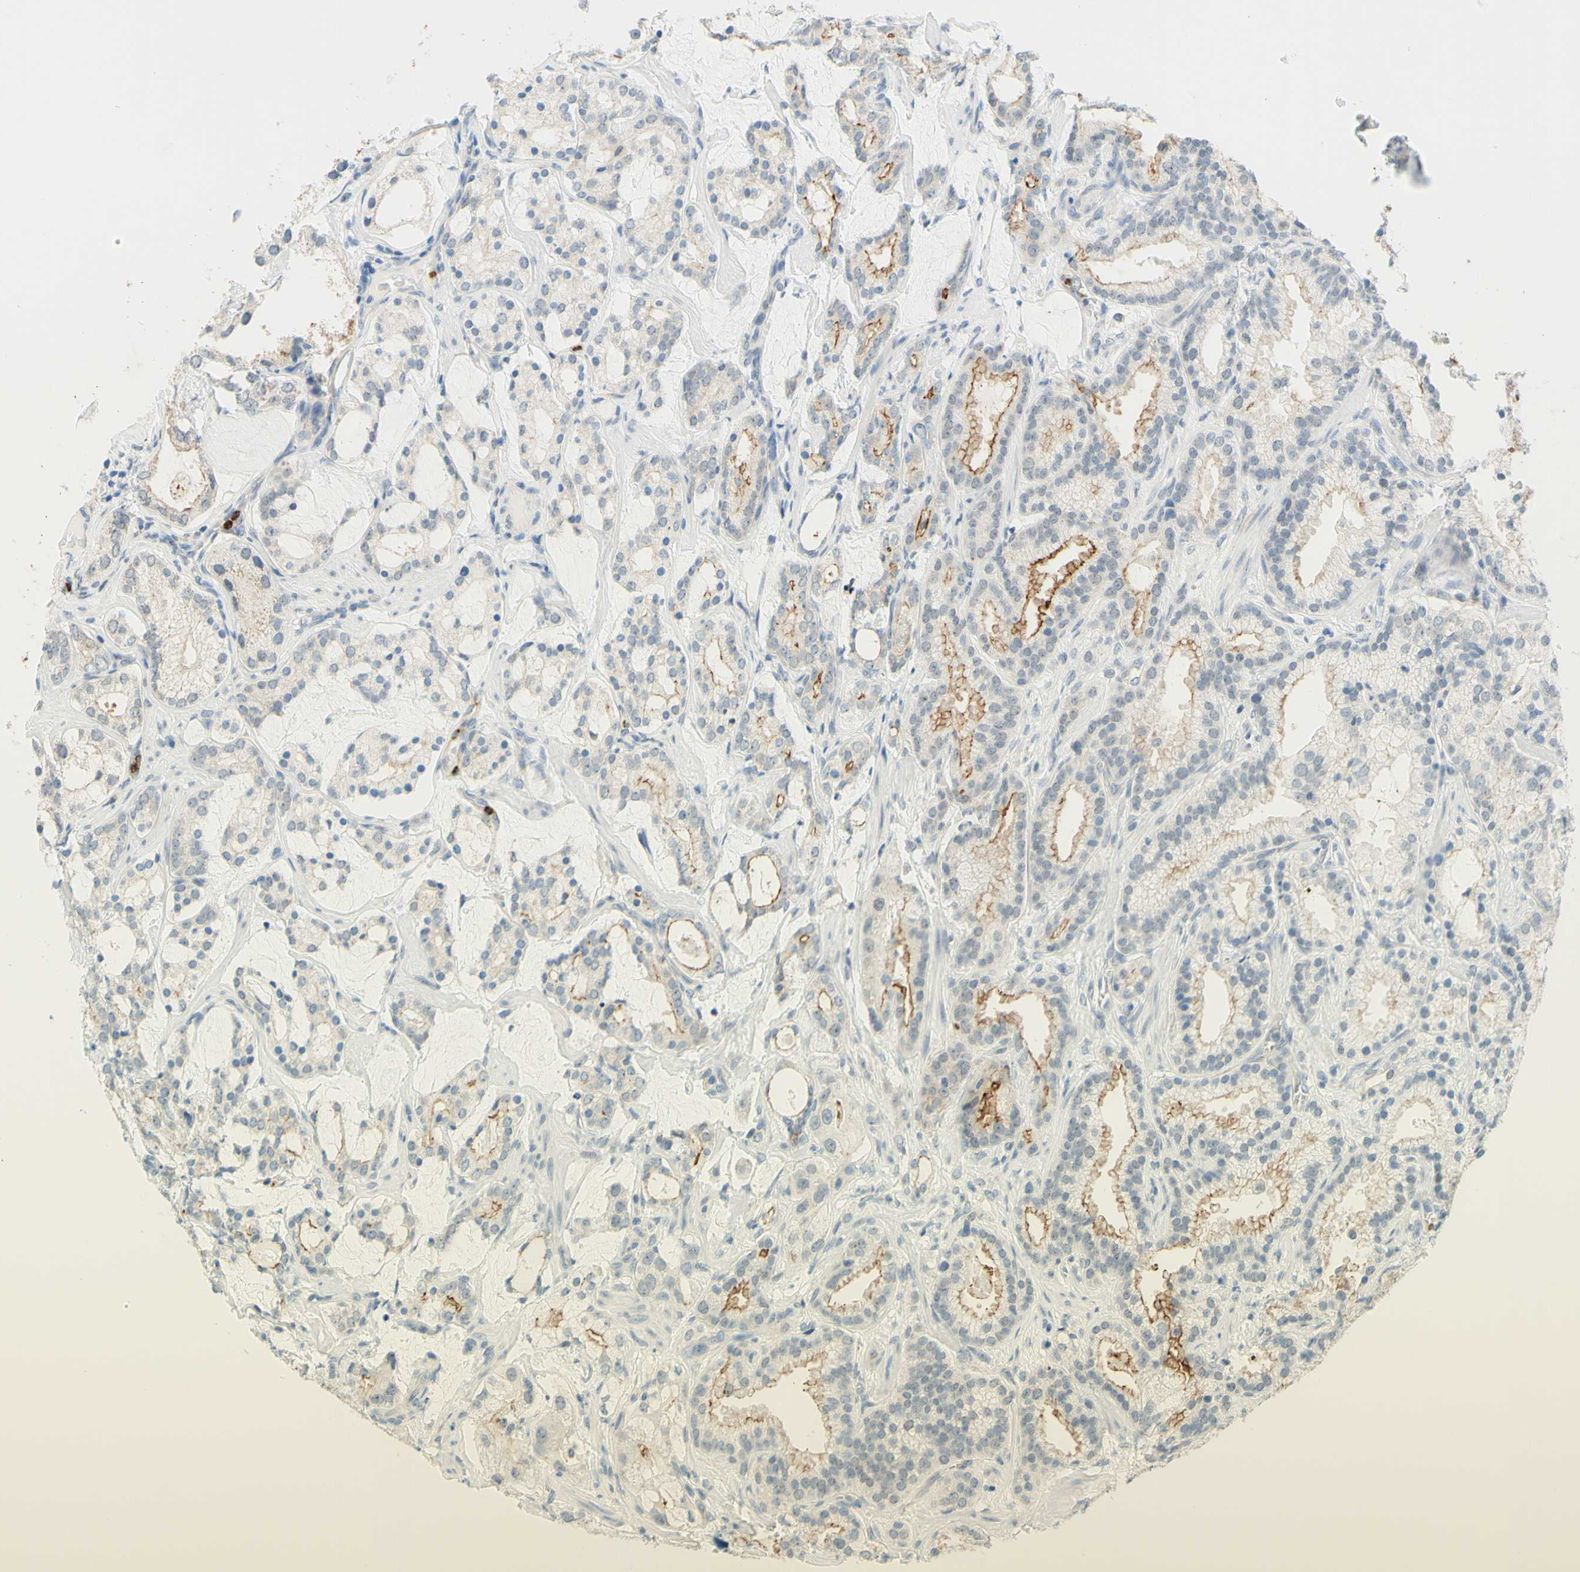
{"staining": {"intensity": "moderate", "quantity": "<25%", "location": "cytoplasmic/membranous"}, "tissue": "prostate cancer", "cell_type": "Tumor cells", "image_type": "cancer", "snomed": [{"axis": "morphology", "description": "Adenocarcinoma, Low grade"}, {"axis": "topography", "description": "Prostate"}], "caption": "Prostate low-grade adenocarcinoma stained for a protein demonstrates moderate cytoplasmic/membranous positivity in tumor cells. (DAB (3,3'-diaminobenzidine) IHC, brown staining for protein, blue staining for nuclei).", "gene": "TREM2", "patient": {"sex": "male", "age": 59}}